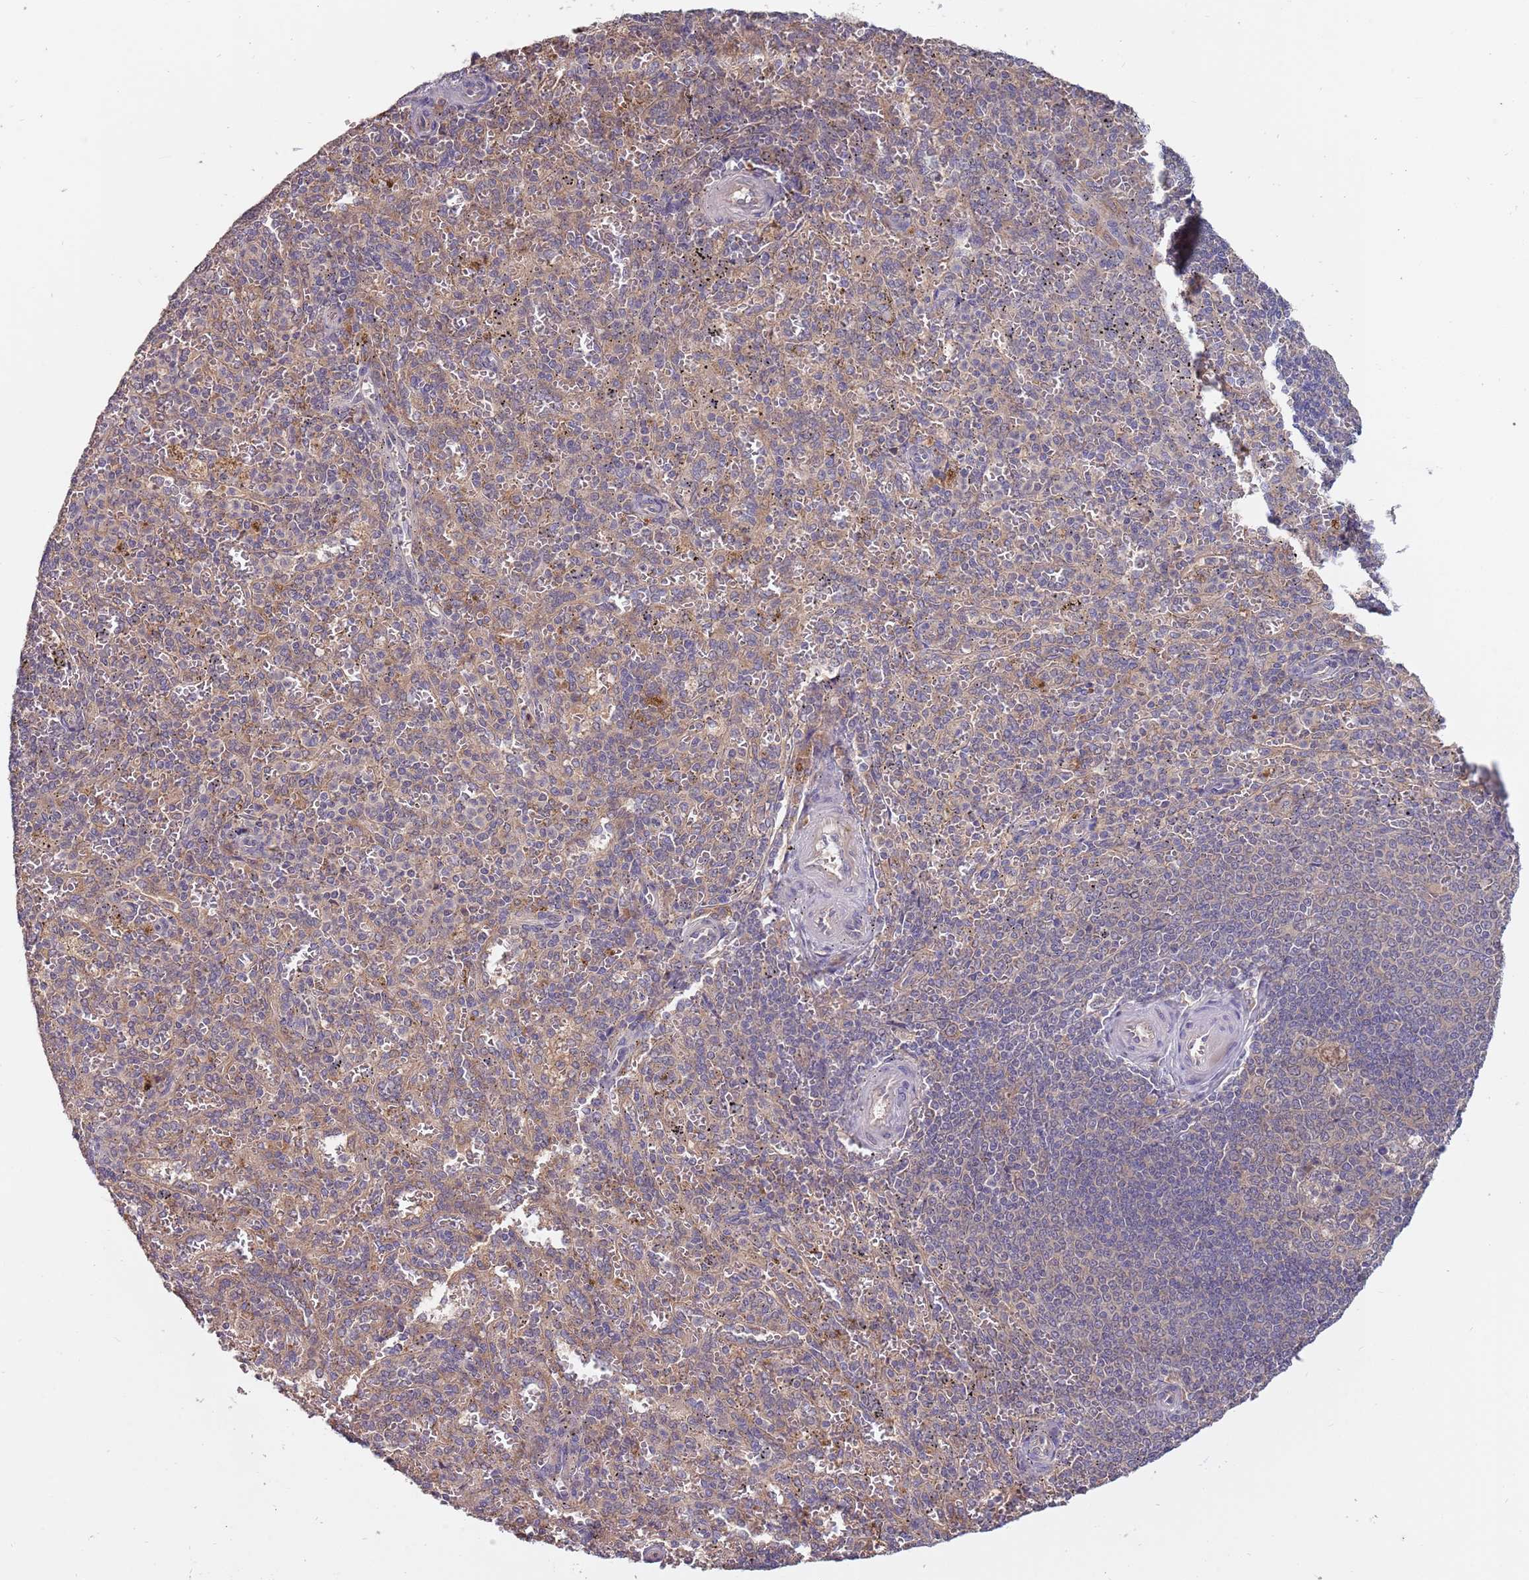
{"staining": {"intensity": "negative", "quantity": "none", "location": "none"}, "tissue": "spleen", "cell_type": "Cells in red pulp", "image_type": "normal", "snomed": [{"axis": "morphology", "description": "Normal tissue, NOS"}, {"axis": "topography", "description": "Spleen"}], "caption": "The histopathology image exhibits no staining of cells in red pulp in benign spleen.", "gene": "USP32", "patient": {"sex": "female", "age": 21}}